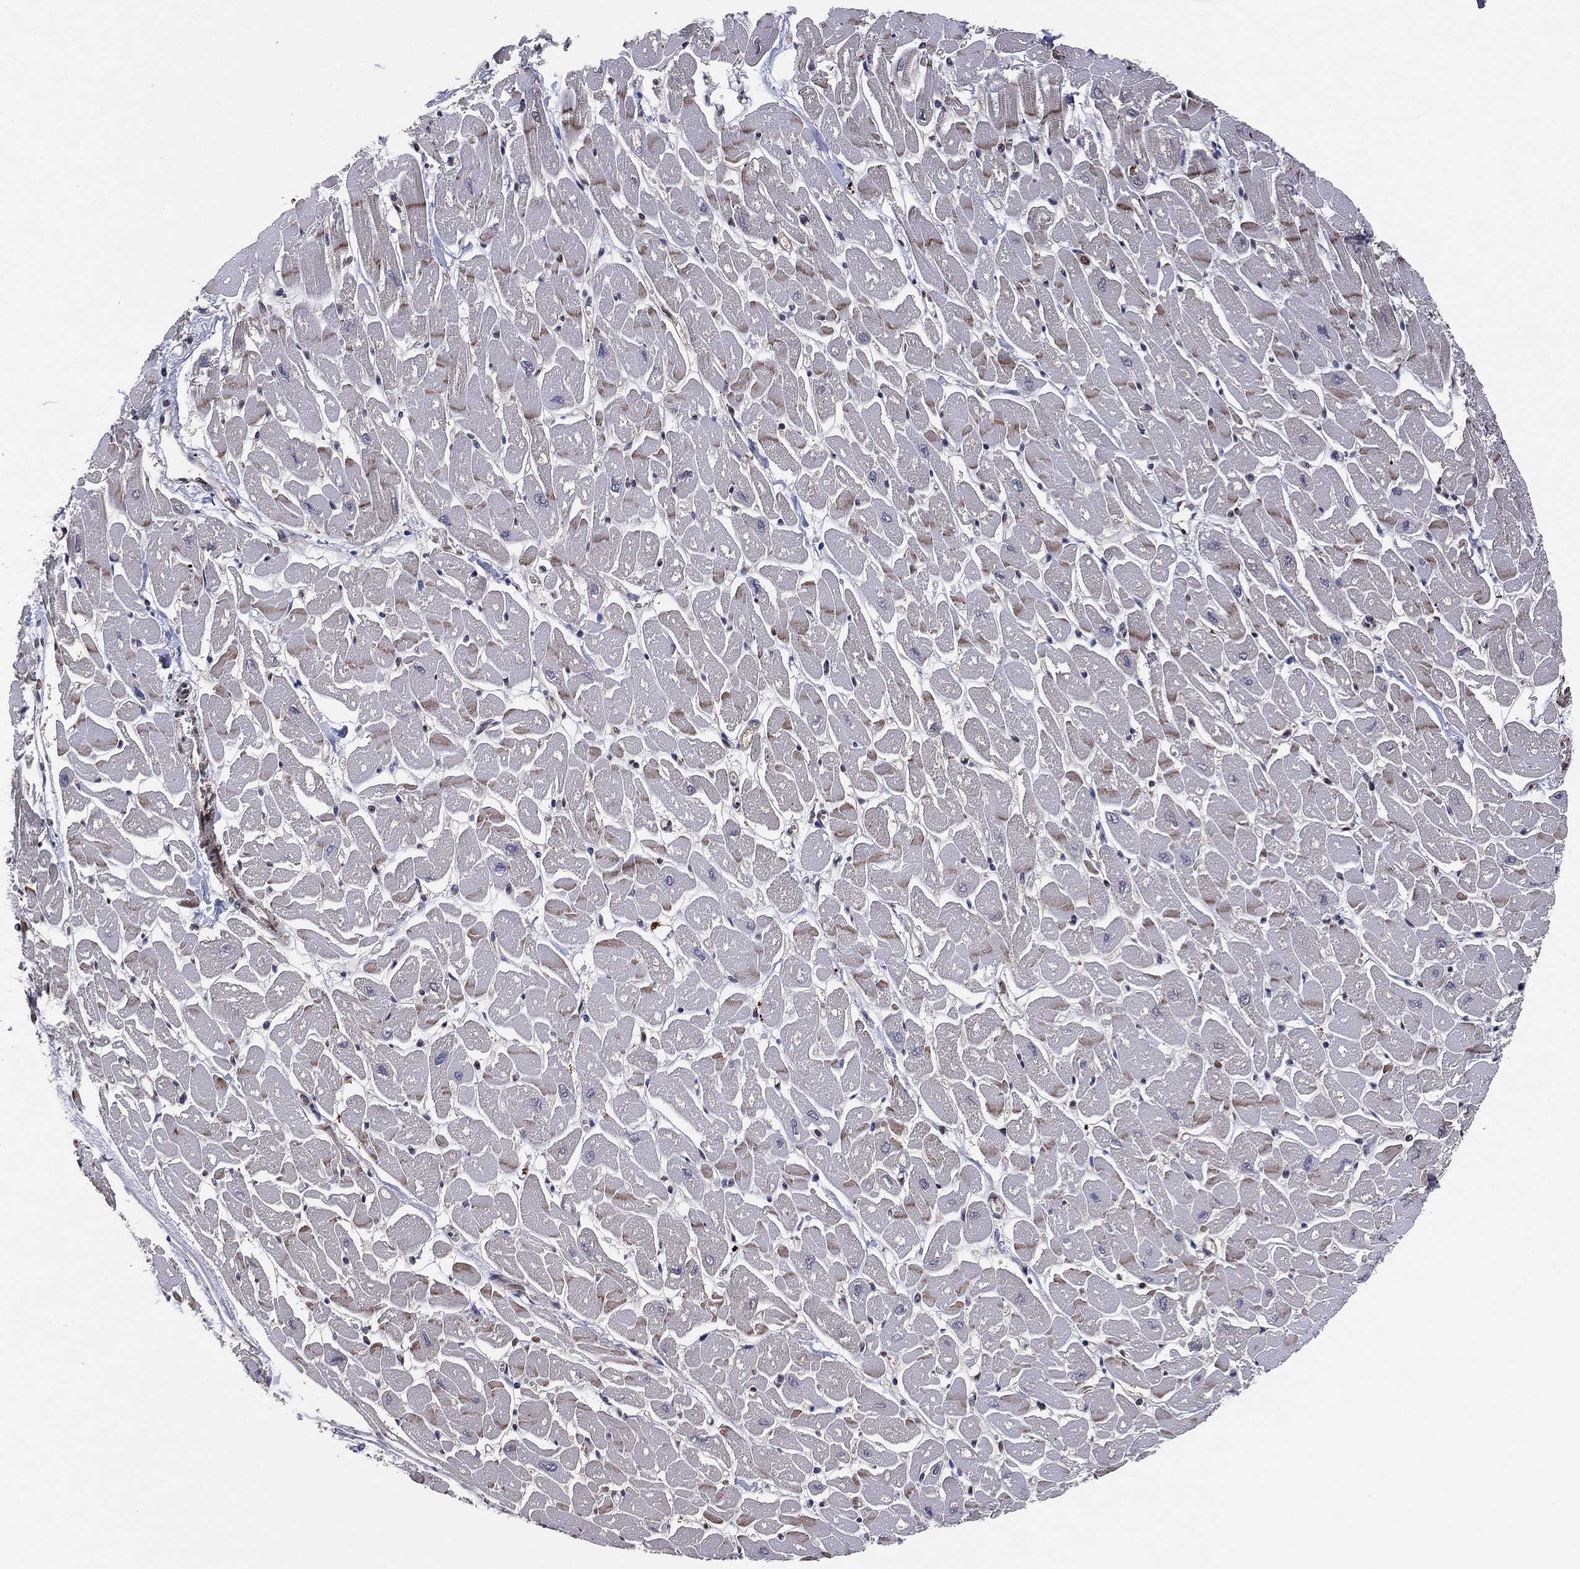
{"staining": {"intensity": "moderate", "quantity": "<25%", "location": "cytoplasmic/membranous,nuclear"}, "tissue": "heart muscle", "cell_type": "Cardiomyocytes", "image_type": "normal", "snomed": [{"axis": "morphology", "description": "Normal tissue, NOS"}, {"axis": "topography", "description": "Heart"}], "caption": "Cardiomyocytes show low levels of moderate cytoplasmic/membranous,nuclear staining in approximately <25% of cells in benign human heart muscle. (DAB IHC, brown staining for protein, blue staining for nuclei).", "gene": "ICOSLG", "patient": {"sex": "male", "age": 57}}